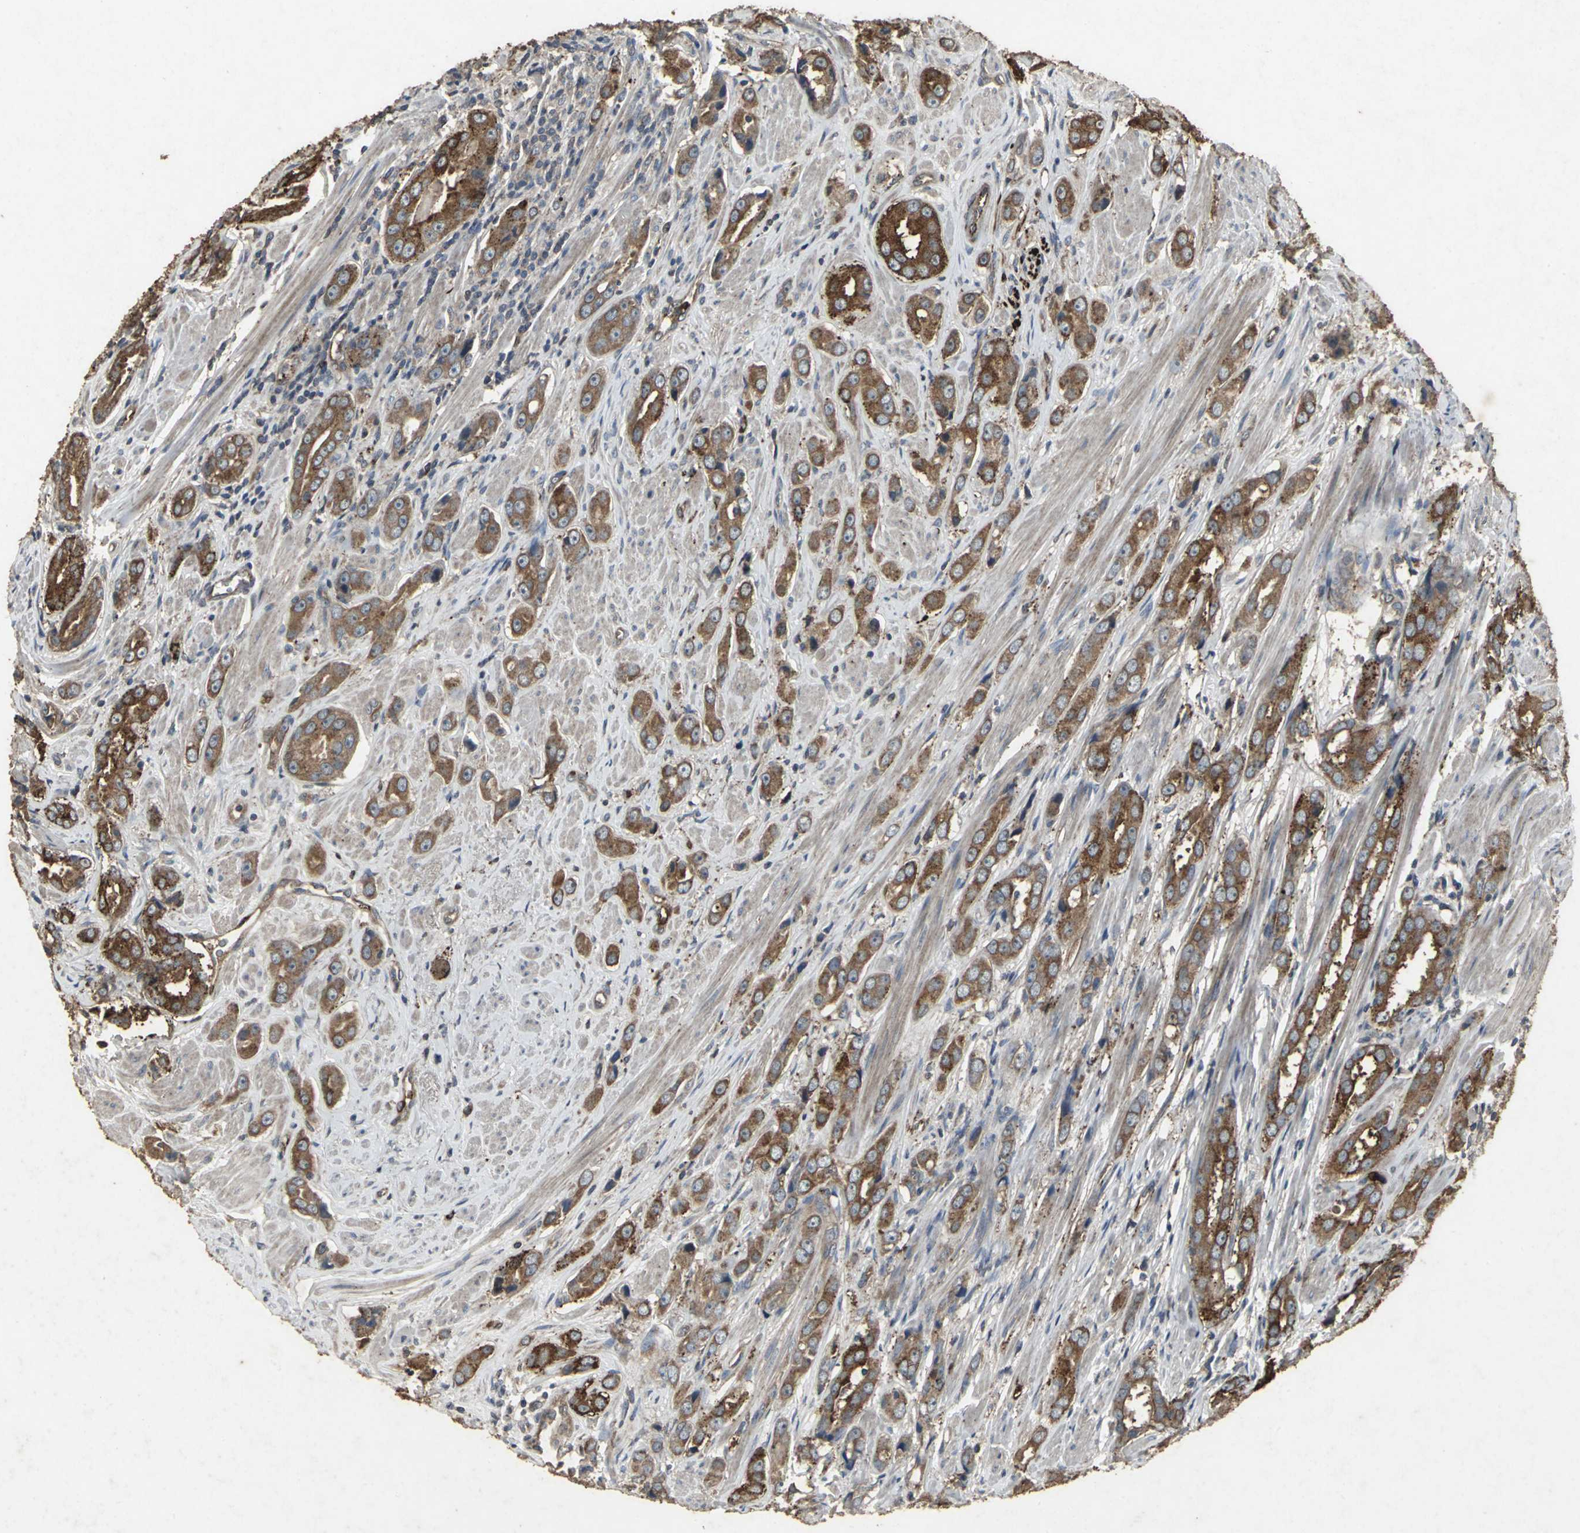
{"staining": {"intensity": "moderate", "quantity": ">75%", "location": "cytoplasmic/membranous"}, "tissue": "prostate cancer", "cell_type": "Tumor cells", "image_type": "cancer", "snomed": [{"axis": "morphology", "description": "Adenocarcinoma, Medium grade"}, {"axis": "topography", "description": "Prostate"}], "caption": "Immunohistochemical staining of prostate cancer (adenocarcinoma (medium-grade)) shows medium levels of moderate cytoplasmic/membranous staining in approximately >75% of tumor cells.", "gene": "CCR9", "patient": {"sex": "male", "age": 53}}